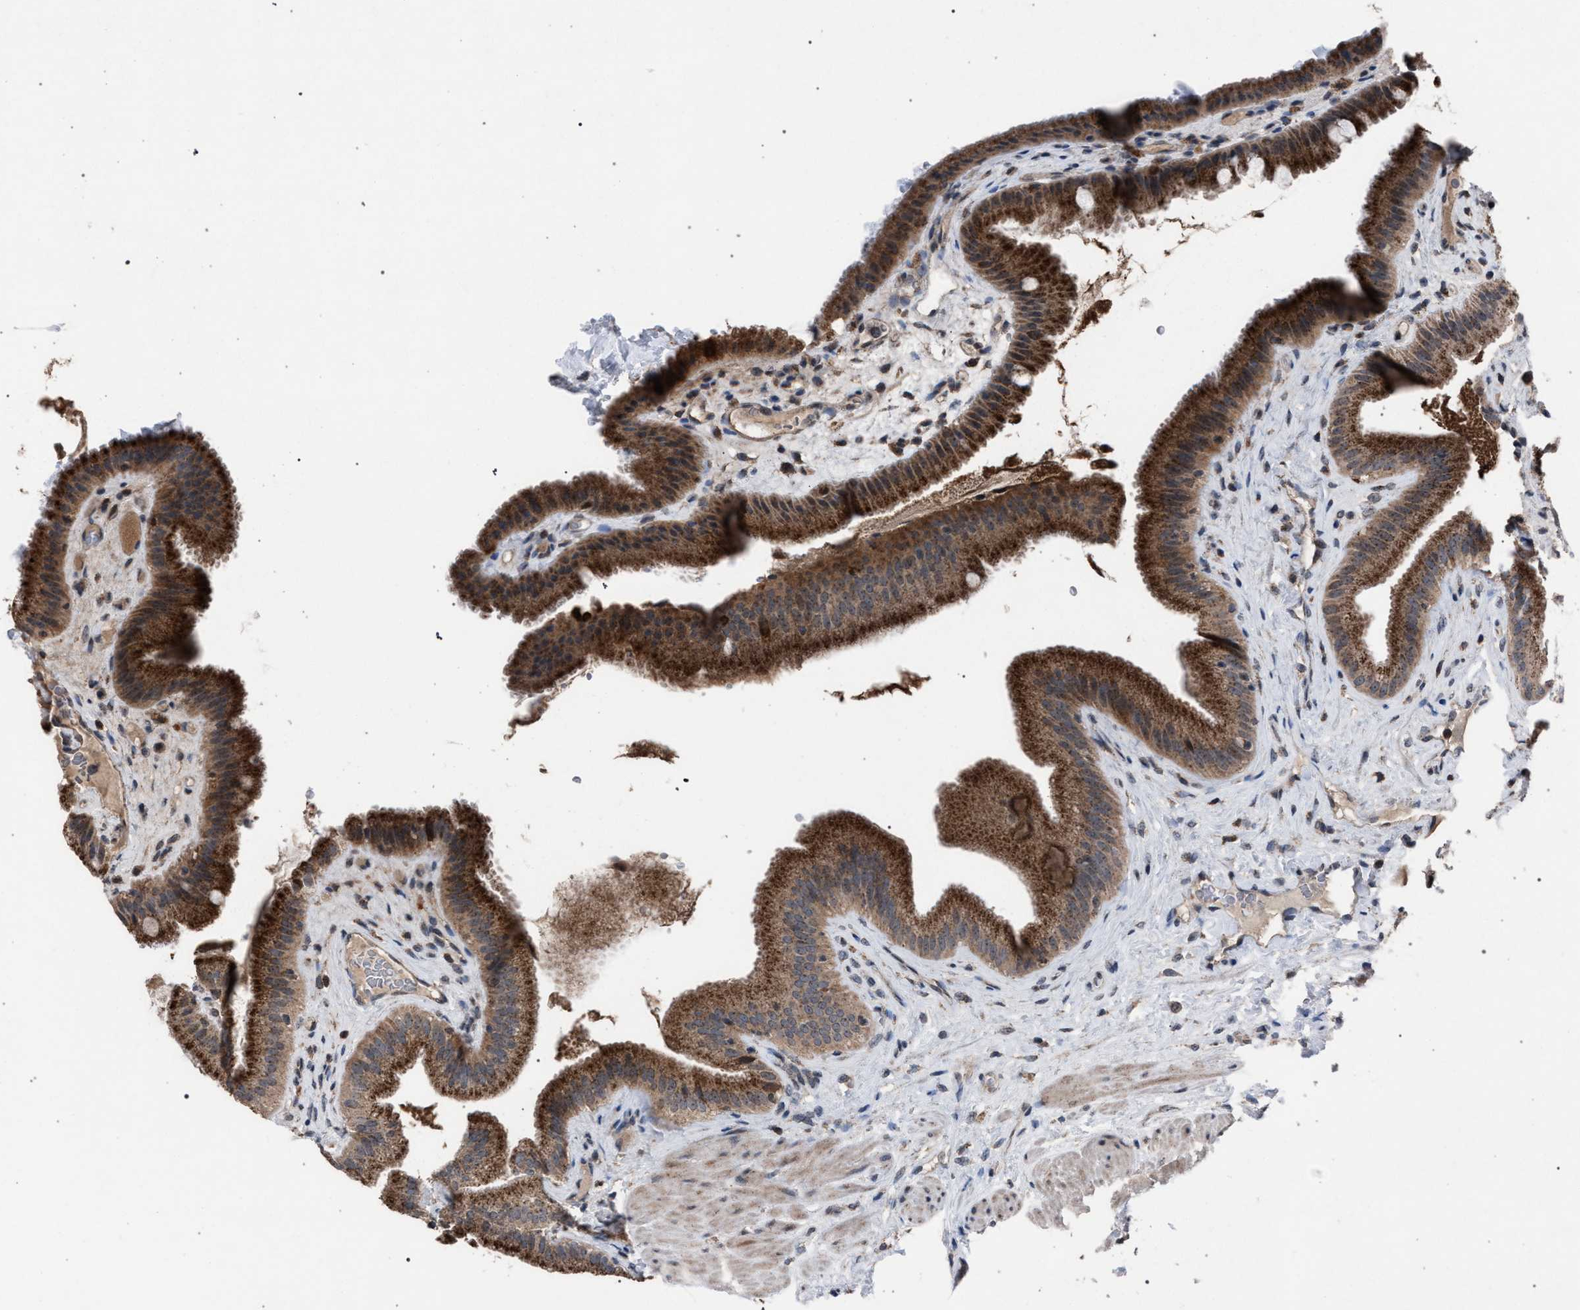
{"staining": {"intensity": "strong", "quantity": ">75%", "location": "cytoplasmic/membranous"}, "tissue": "gallbladder", "cell_type": "Glandular cells", "image_type": "normal", "snomed": [{"axis": "morphology", "description": "Normal tissue, NOS"}, {"axis": "topography", "description": "Gallbladder"}], "caption": "DAB (3,3'-diaminobenzidine) immunohistochemical staining of normal gallbladder displays strong cytoplasmic/membranous protein positivity in approximately >75% of glandular cells. The staining was performed using DAB to visualize the protein expression in brown, while the nuclei were stained in blue with hematoxylin (Magnification: 20x).", "gene": "HSD17B4", "patient": {"sex": "male", "age": 49}}